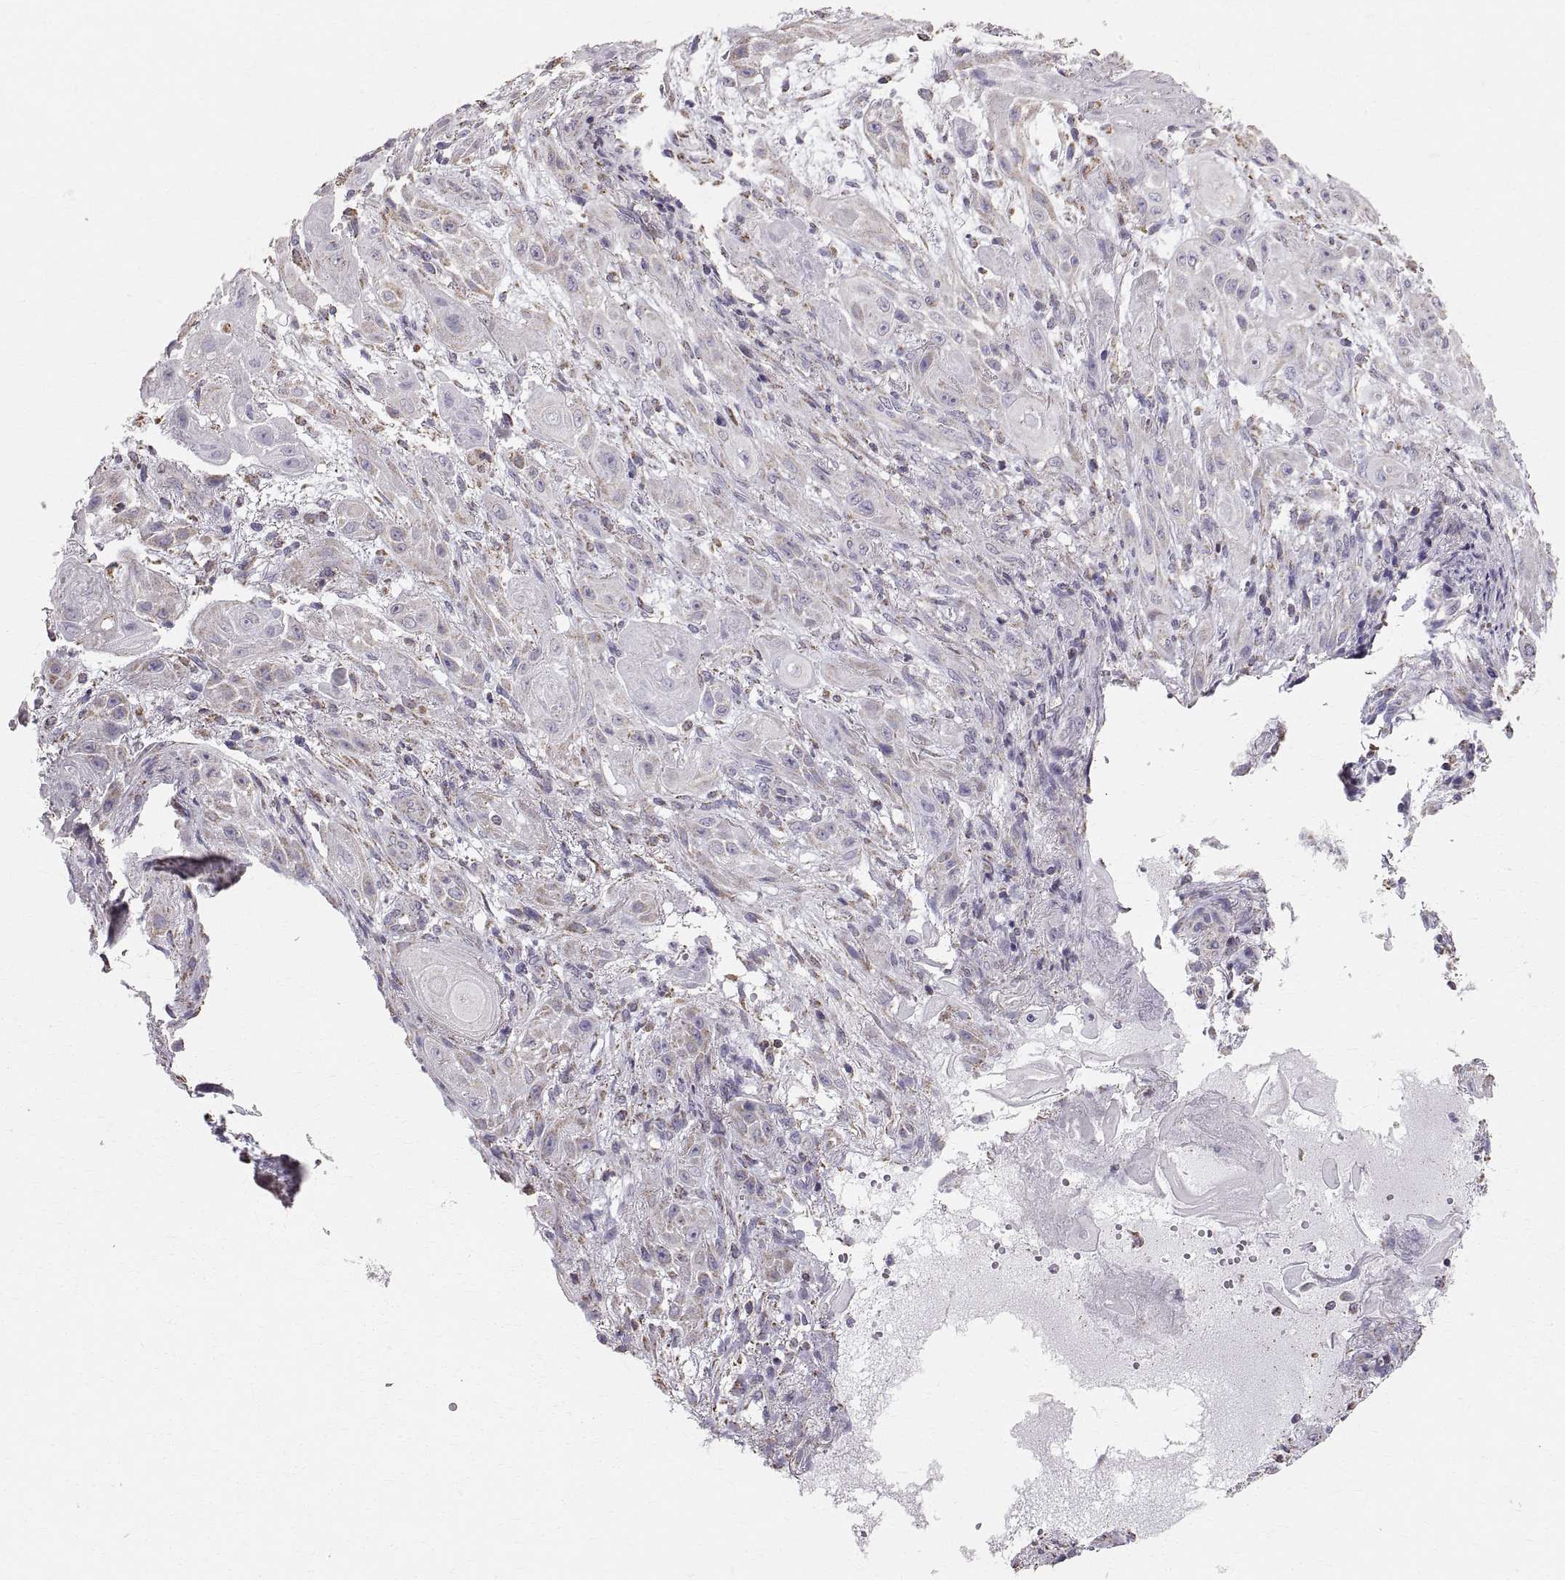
{"staining": {"intensity": "weak", "quantity": "25%-75%", "location": "cytoplasmic/membranous"}, "tissue": "skin cancer", "cell_type": "Tumor cells", "image_type": "cancer", "snomed": [{"axis": "morphology", "description": "Squamous cell carcinoma, NOS"}, {"axis": "topography", "description": "Skin"}], "caption": "Brown immunohistochemical staining in skin squamous cell carcinoma shows weak cytoplasmic/membranous staining in about 25%-75% of tumor cells.", "gene": "STMND1", "patient": {"sex": "male", "age": 62}}